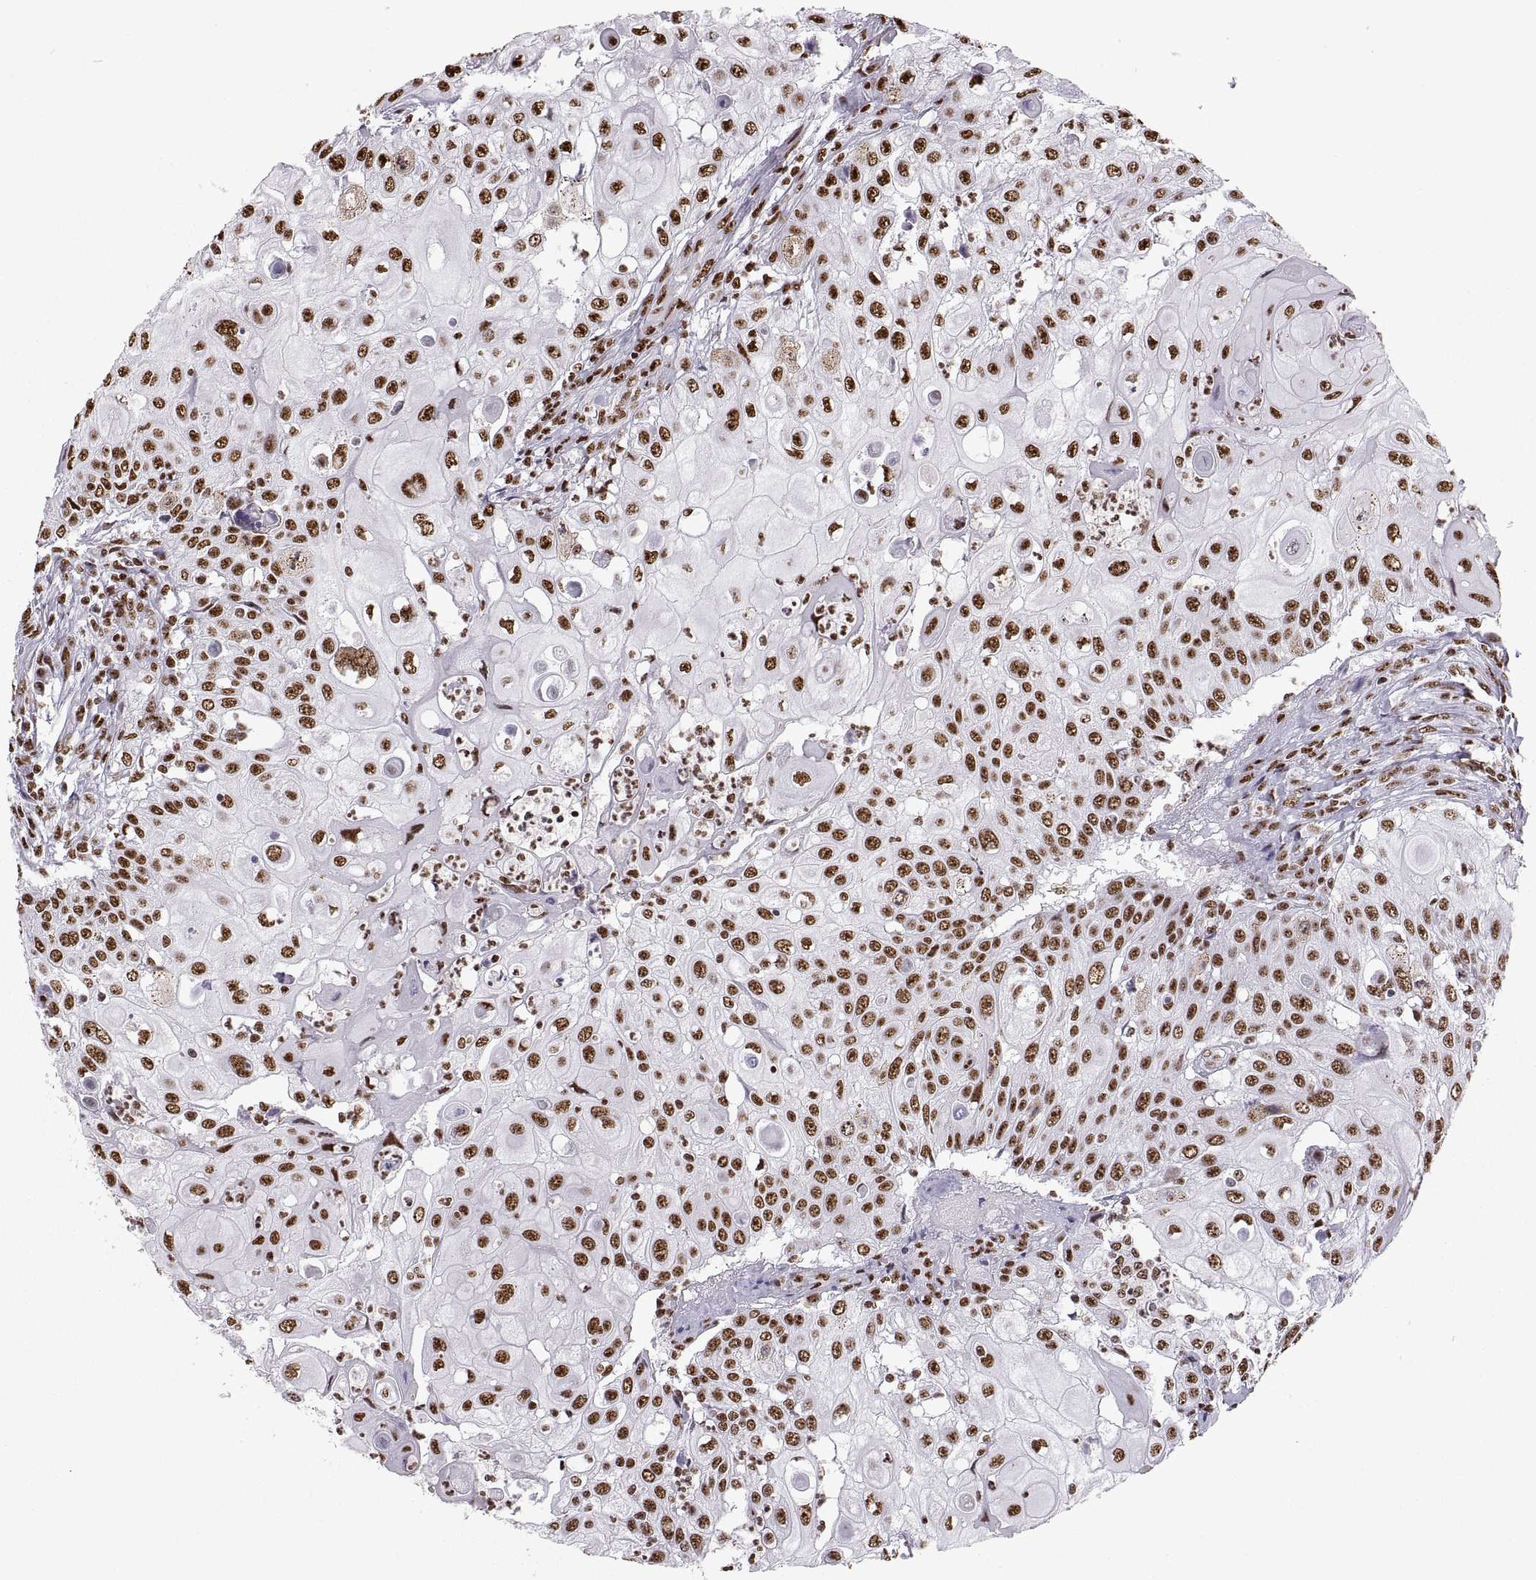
{"staining": {"intensity": "moderate", "quantity": ">75%", "location": "nuclear"}, "tissue": "urothelial cancer", "cell_type": "Tumor cells", "image_type": "cancer", "snomed": [{"axis": "morphology", "description": "Urothelial carcinoma, High grade"}, {"axis": "topography", "description": "Urinary bladder"}], "caption": "This is an image of immunohistochemistry staining of urothelial carcinoma (high-grade), which shows moderate positivity in the nuclear of tumor cells.", "gene": "SNAI1", "patient": {"sex": "female", "age": 79}}